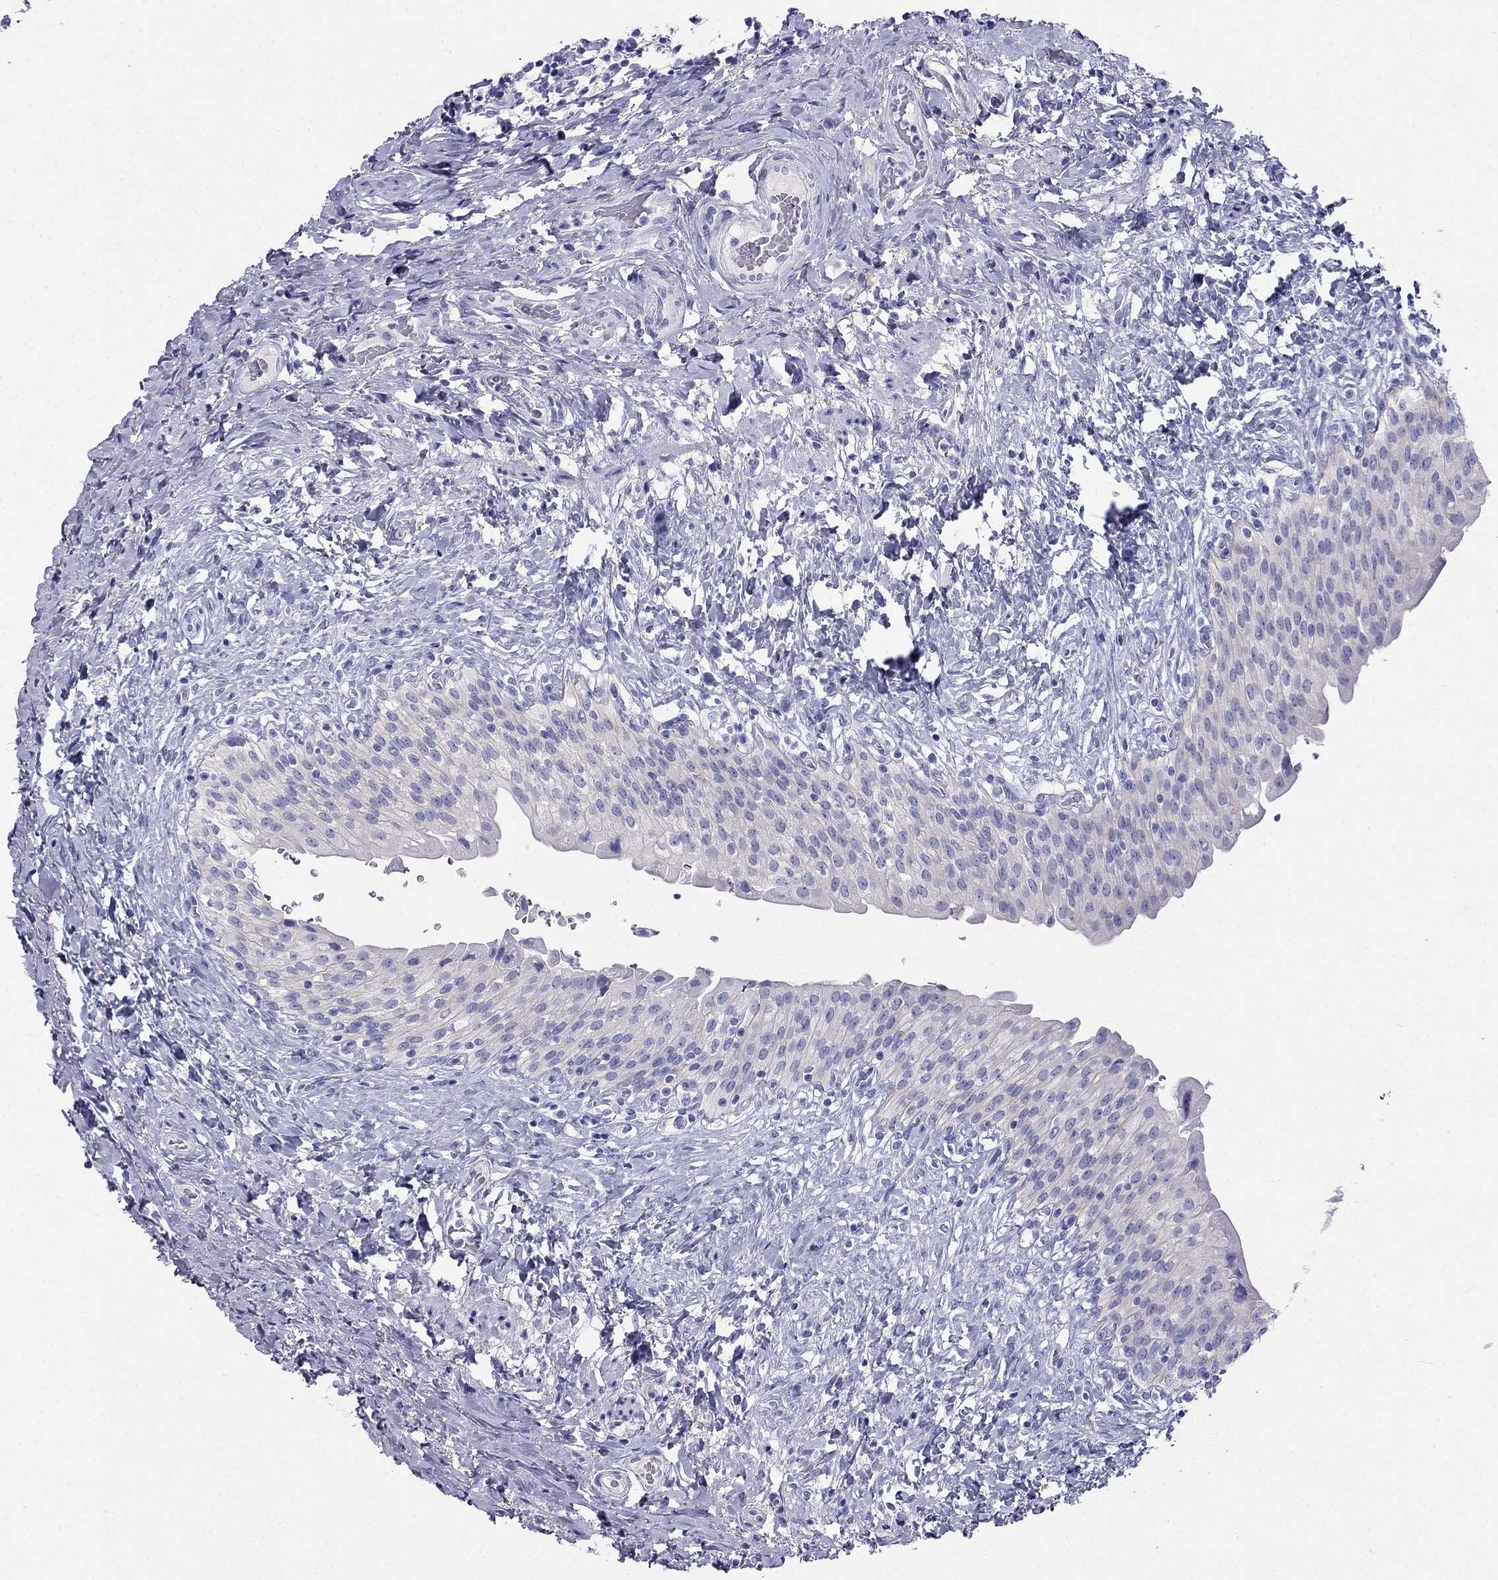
{"staining": {"intensity": "negative", "quantity": "none", "location": "none"}, "tissue": "urinary bladder", "cell_type": "Urothelial cells", "image_type": "normal", "snomed": [{"axis": "morphology", "description": "Normal tissue, NOS"}, {"axis": "morphology", "description": "Inflammation, NOS"}, {"axis": "topography", "description": "Urinary bladder"}], "caption": "The micrograph shows no significant expression in urothelial cells of urinary bladder. (Immunohistochemistry (ihc), brightfield microscopy, high magnification).", "gene": "RFLNA", "patient": {"sex": "male", "age": 64}}